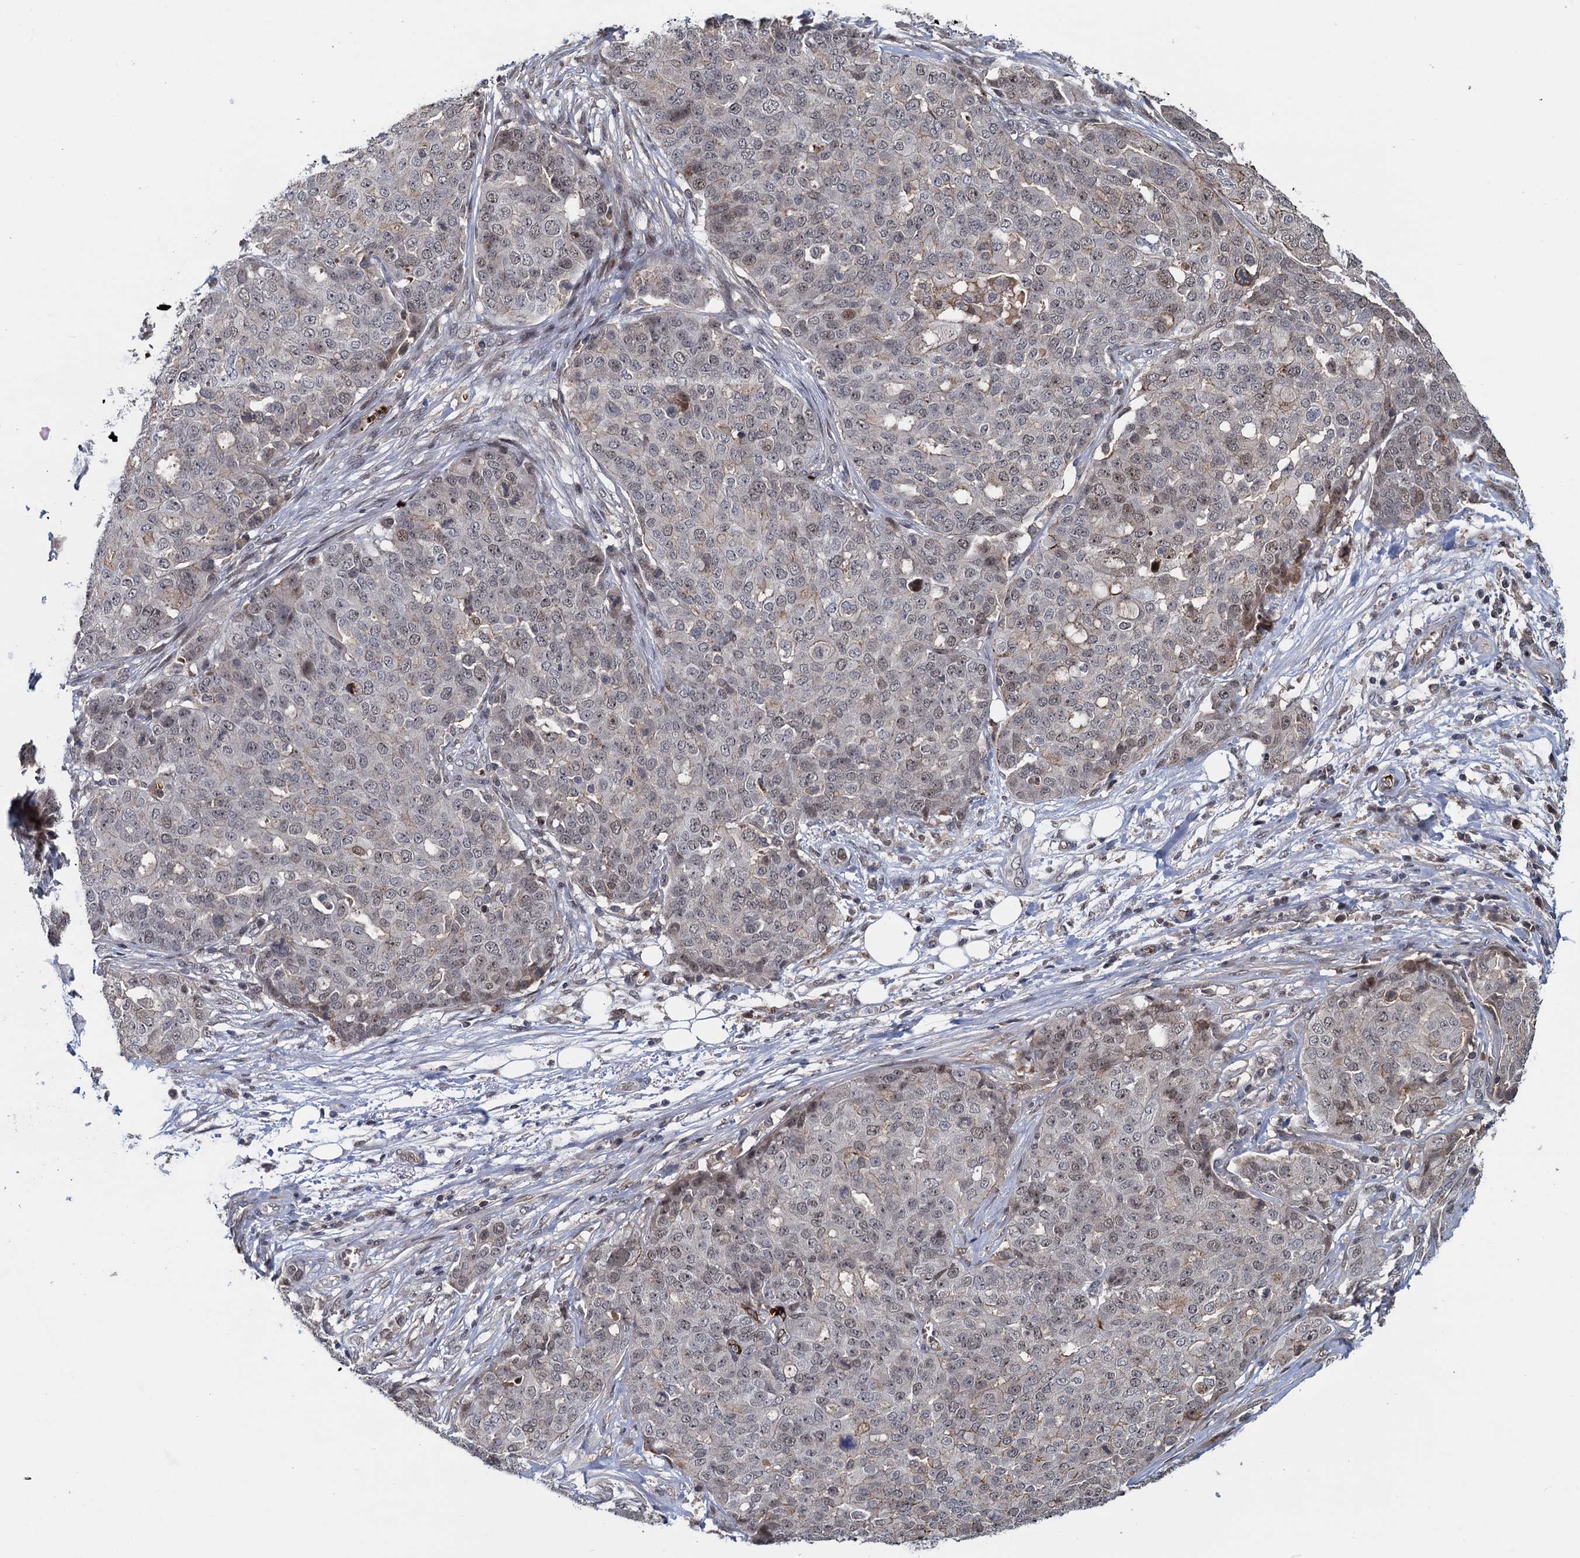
{"staining": {"intensity": "weak", "quantity": "25%-75%", "location": "nuclear"}, "tissue": "ovarian cancer", "cell_type": "Tumor cells", "image_type": "cancer", "snomed": [{"axis": "morphology", "description": "Cystadenocarcinoma, serous, NOS"}, {"axis": "topography", "description": "Soft tissue"}, {"axis": "topography", "description": "Ovary"}], "caption": "Protein expression analysis of human ovarian cancer (serous cystadenocarcinoma) reveals weak nuclear expression in about 25%-75% of tumor cells. (IHC, brightfield microscopy, high magnification).", "gene": "FANCI", "patient": {"sex": "female", "age": 57}}